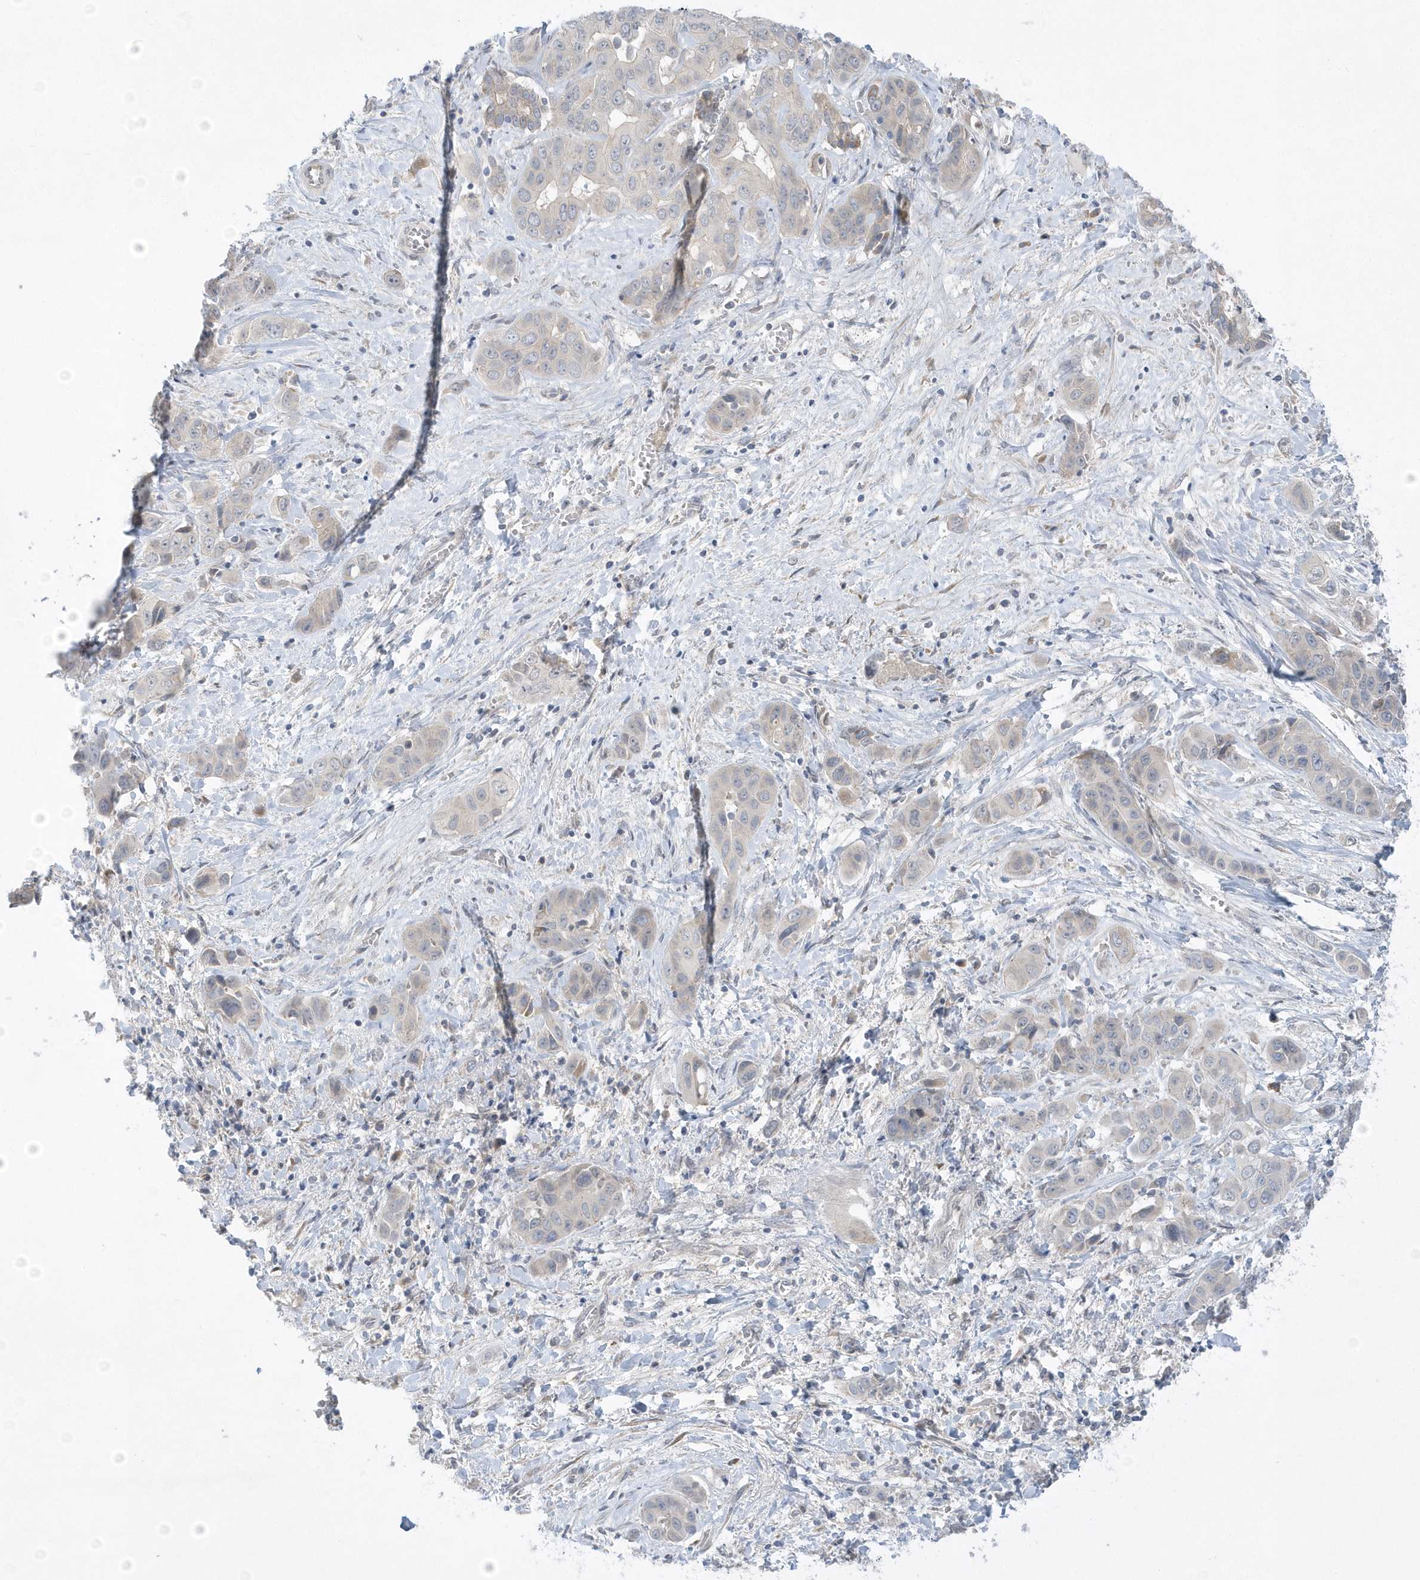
{"staining": {"intensity": "negative", "quantity": "none", "location": "none"}, "tissue": "liver cancer", "cell_type": "Tumor cells", "image_type": "cancer", "snomed": [{"axis": "morphology", "description": "Cholangiocarcinoma"}, {"axis": "topography", "description": "Liver"}], "caption": "Immunohistochemistry micrograph of neoplastic tissue: human liver cancer (cholangiocarcinoma) stained with DAB (3,3'-diaminobenzidine) exhibits no significant protein expression in tumor cells.", "gene": "ZC3H12D", "patient": {"sex": "female", "age": 52}}